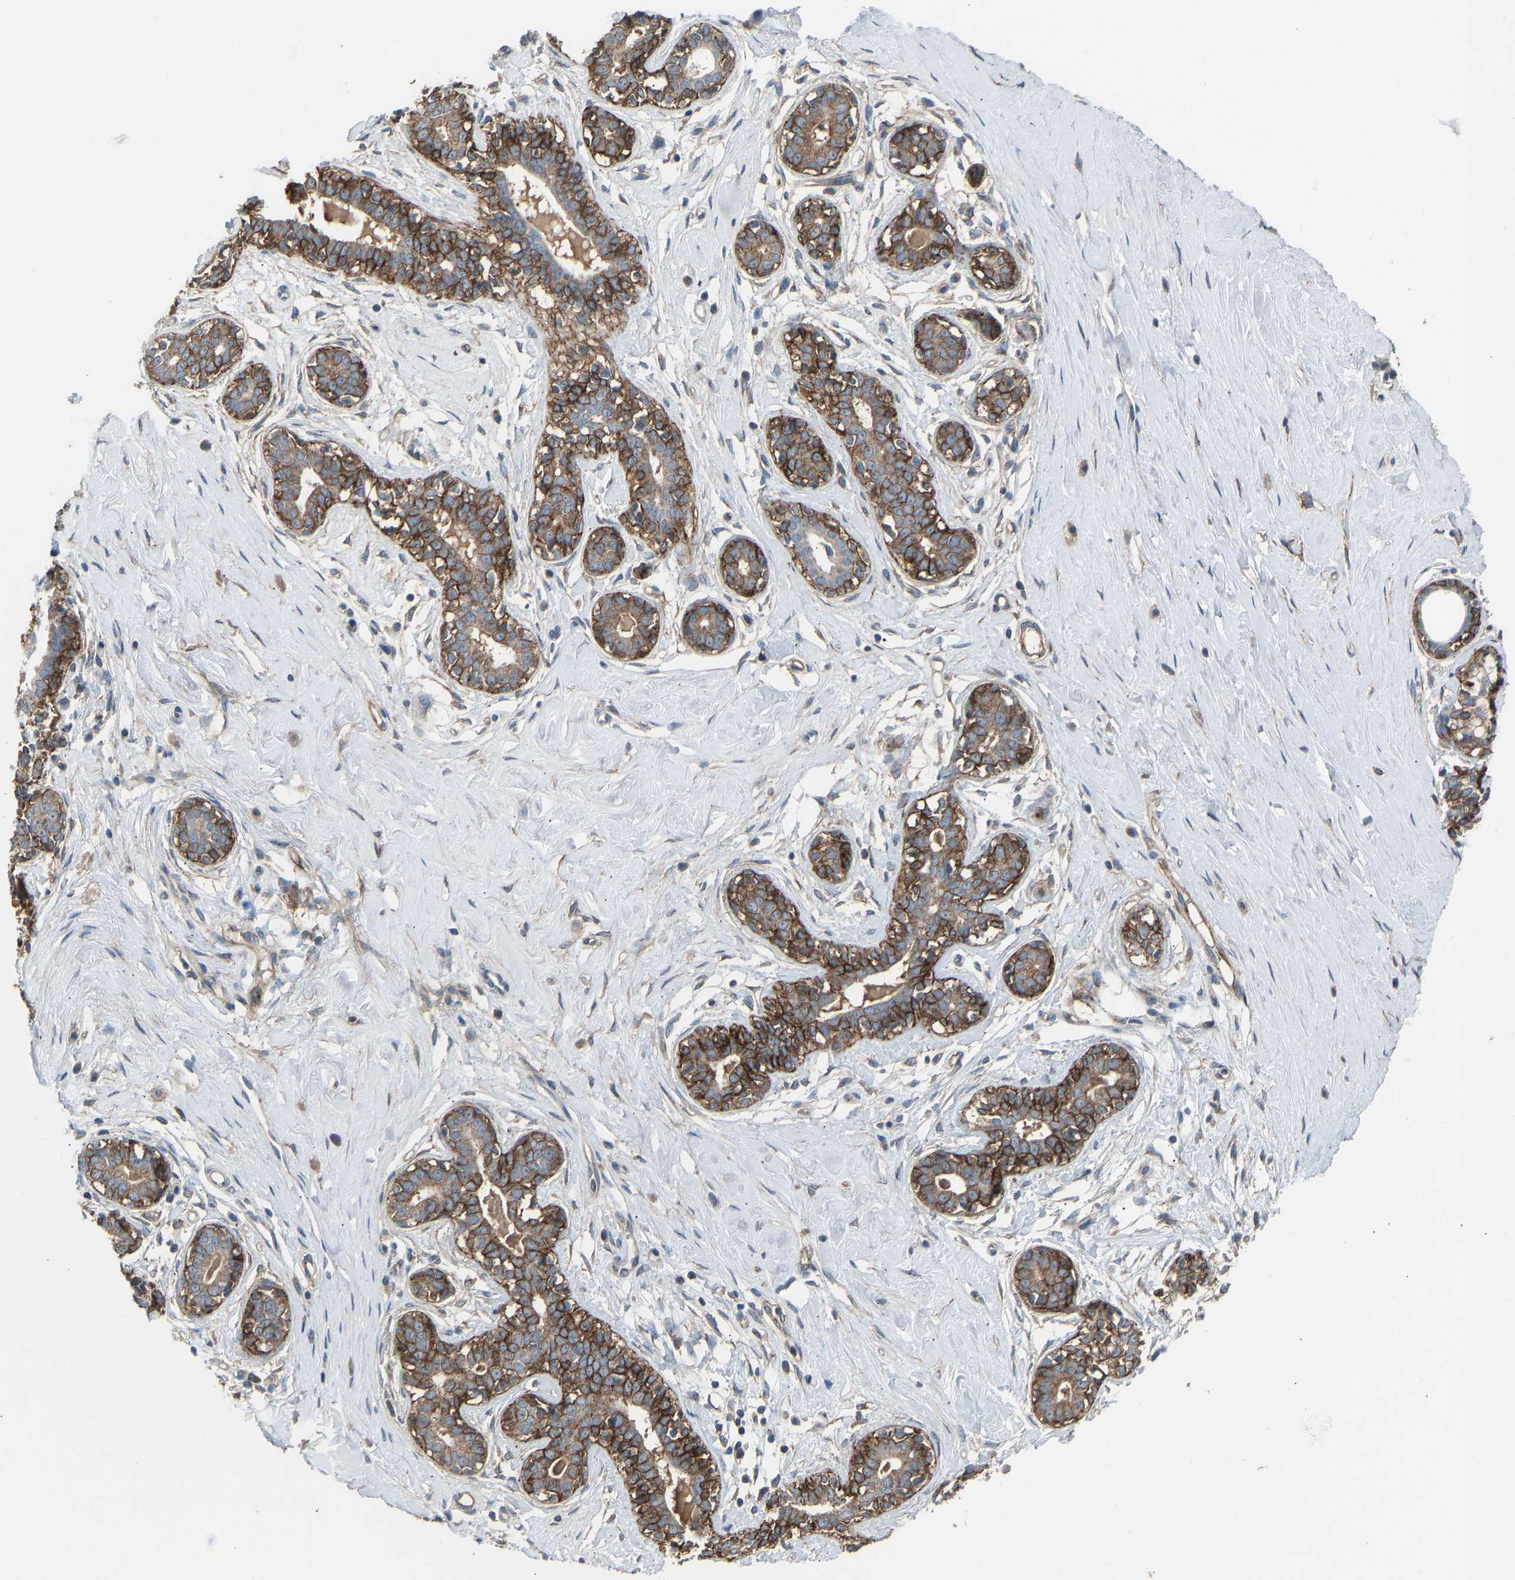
{"staining": {"intensity": "moderate", "quantity": ">75%", "location": "cytoplasmic/membranous"}, "tissue": "breast", "cell_type": "Glandular cells", "image_type": "normal", "snomed": [{"axis": "morphology", "description": "Normal tissue, NOS"}, {"axis": "topography", "description": "Breast"}], "caption": "Immunohistochemistry image of unremarkable breast: human breast stained using immunohistochemistry (IHC) shows medium levels of moderate protein expression localized specifically in the cytoplasmic/membranous of glandular cells, appearing as a cytoplasmic/membranous brown color.", "gene": "TGFBR3", "patient": {"sex": "female", "age": 23}}